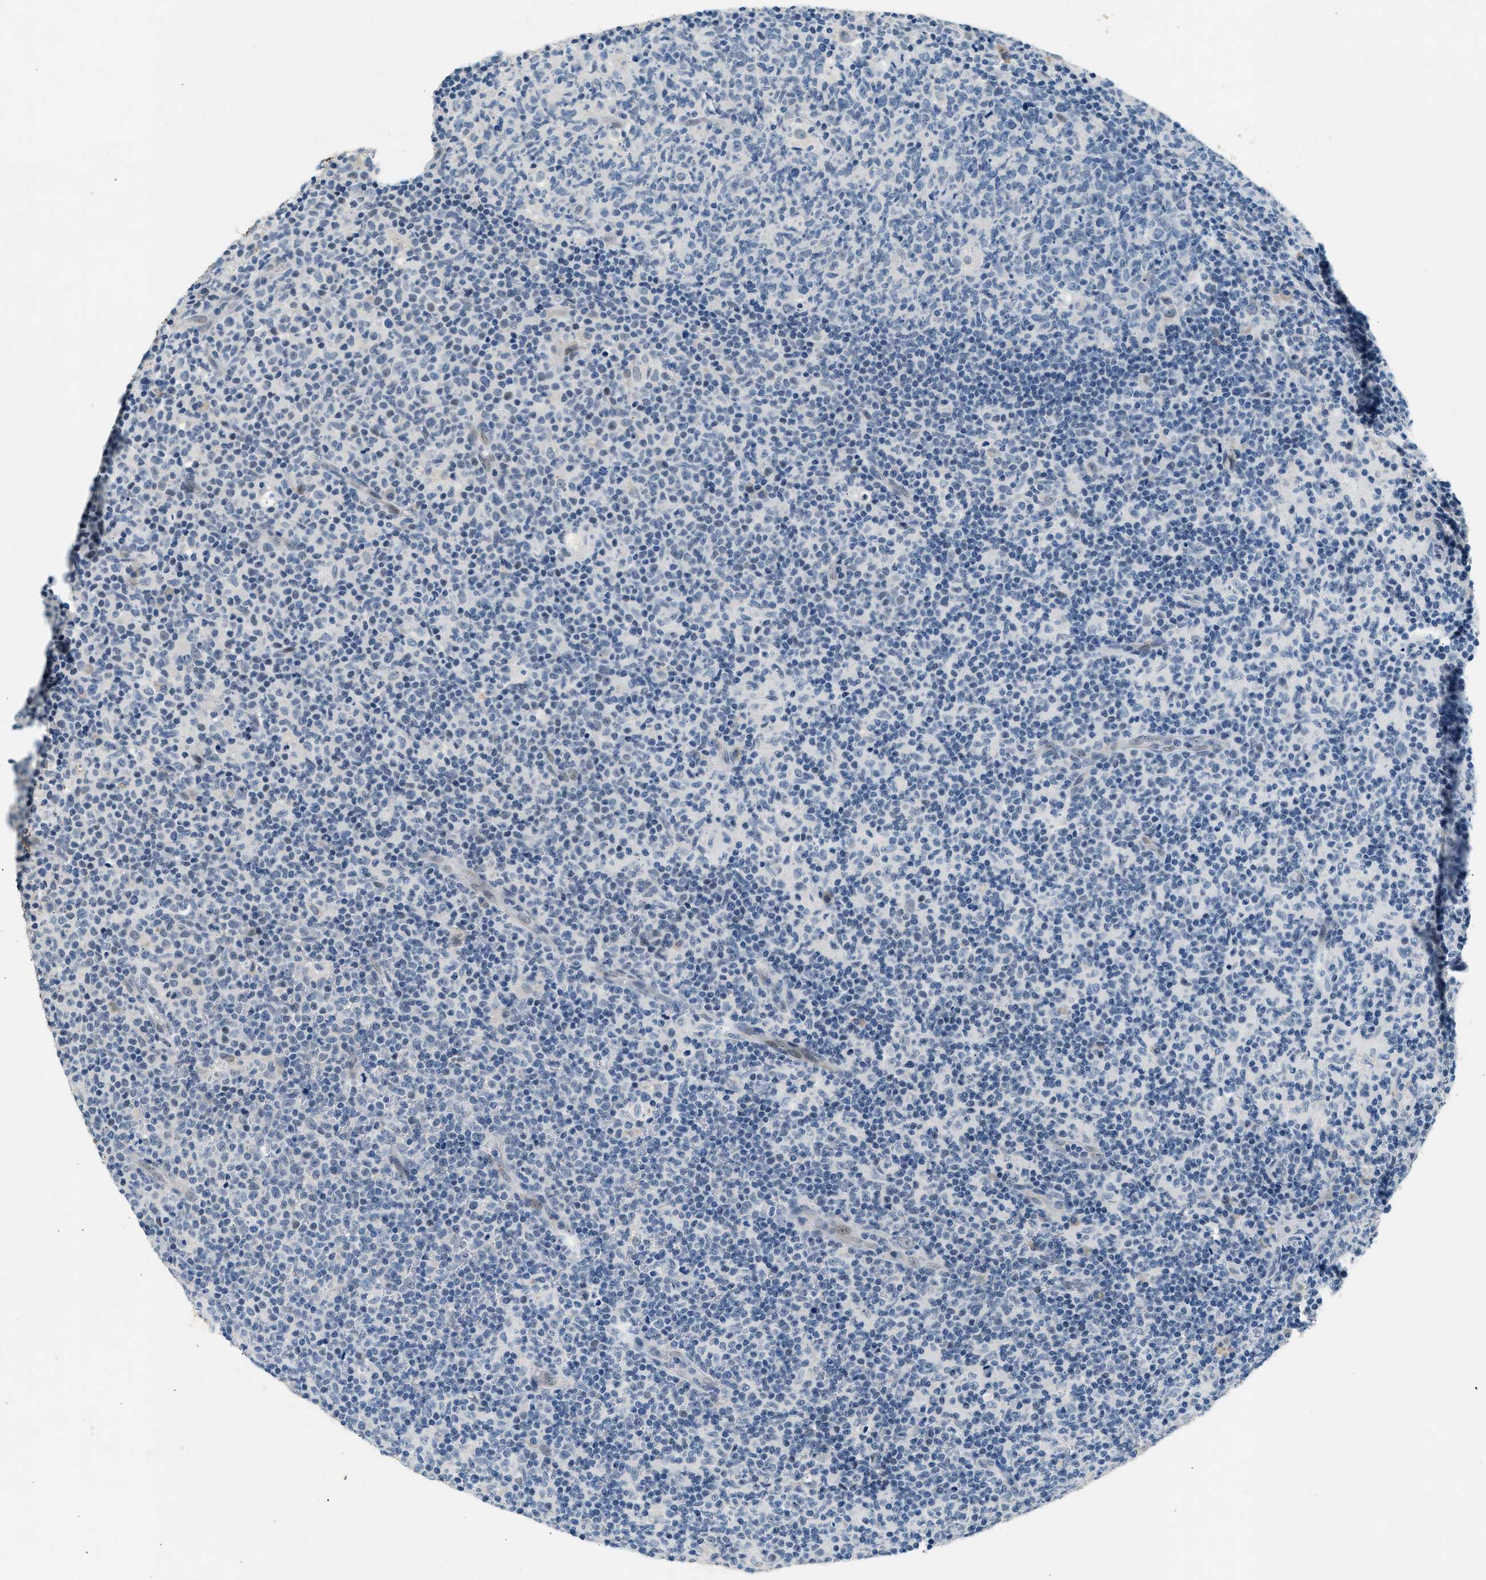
{"staining": {"intensity": "negative", "quantity": "none", "location": "none"}, "tissue": "lymph node", "cell_type": "Germinal center cells", "image_type": "normal", "snomed": [{"axis": "morphology", "description": "Normal tissue, NOS"}, {"axis": "morphology", "description": "Inflammation, NOS"}, {"axis": "topography", "description": "Lymph node"}], "caption": "Immunohistochemical staining of benign human lymph node exhibits no significant expression in germinal center cells.", "gene": "CFAP20", "patient": {"sex": "male", "age": 55}}